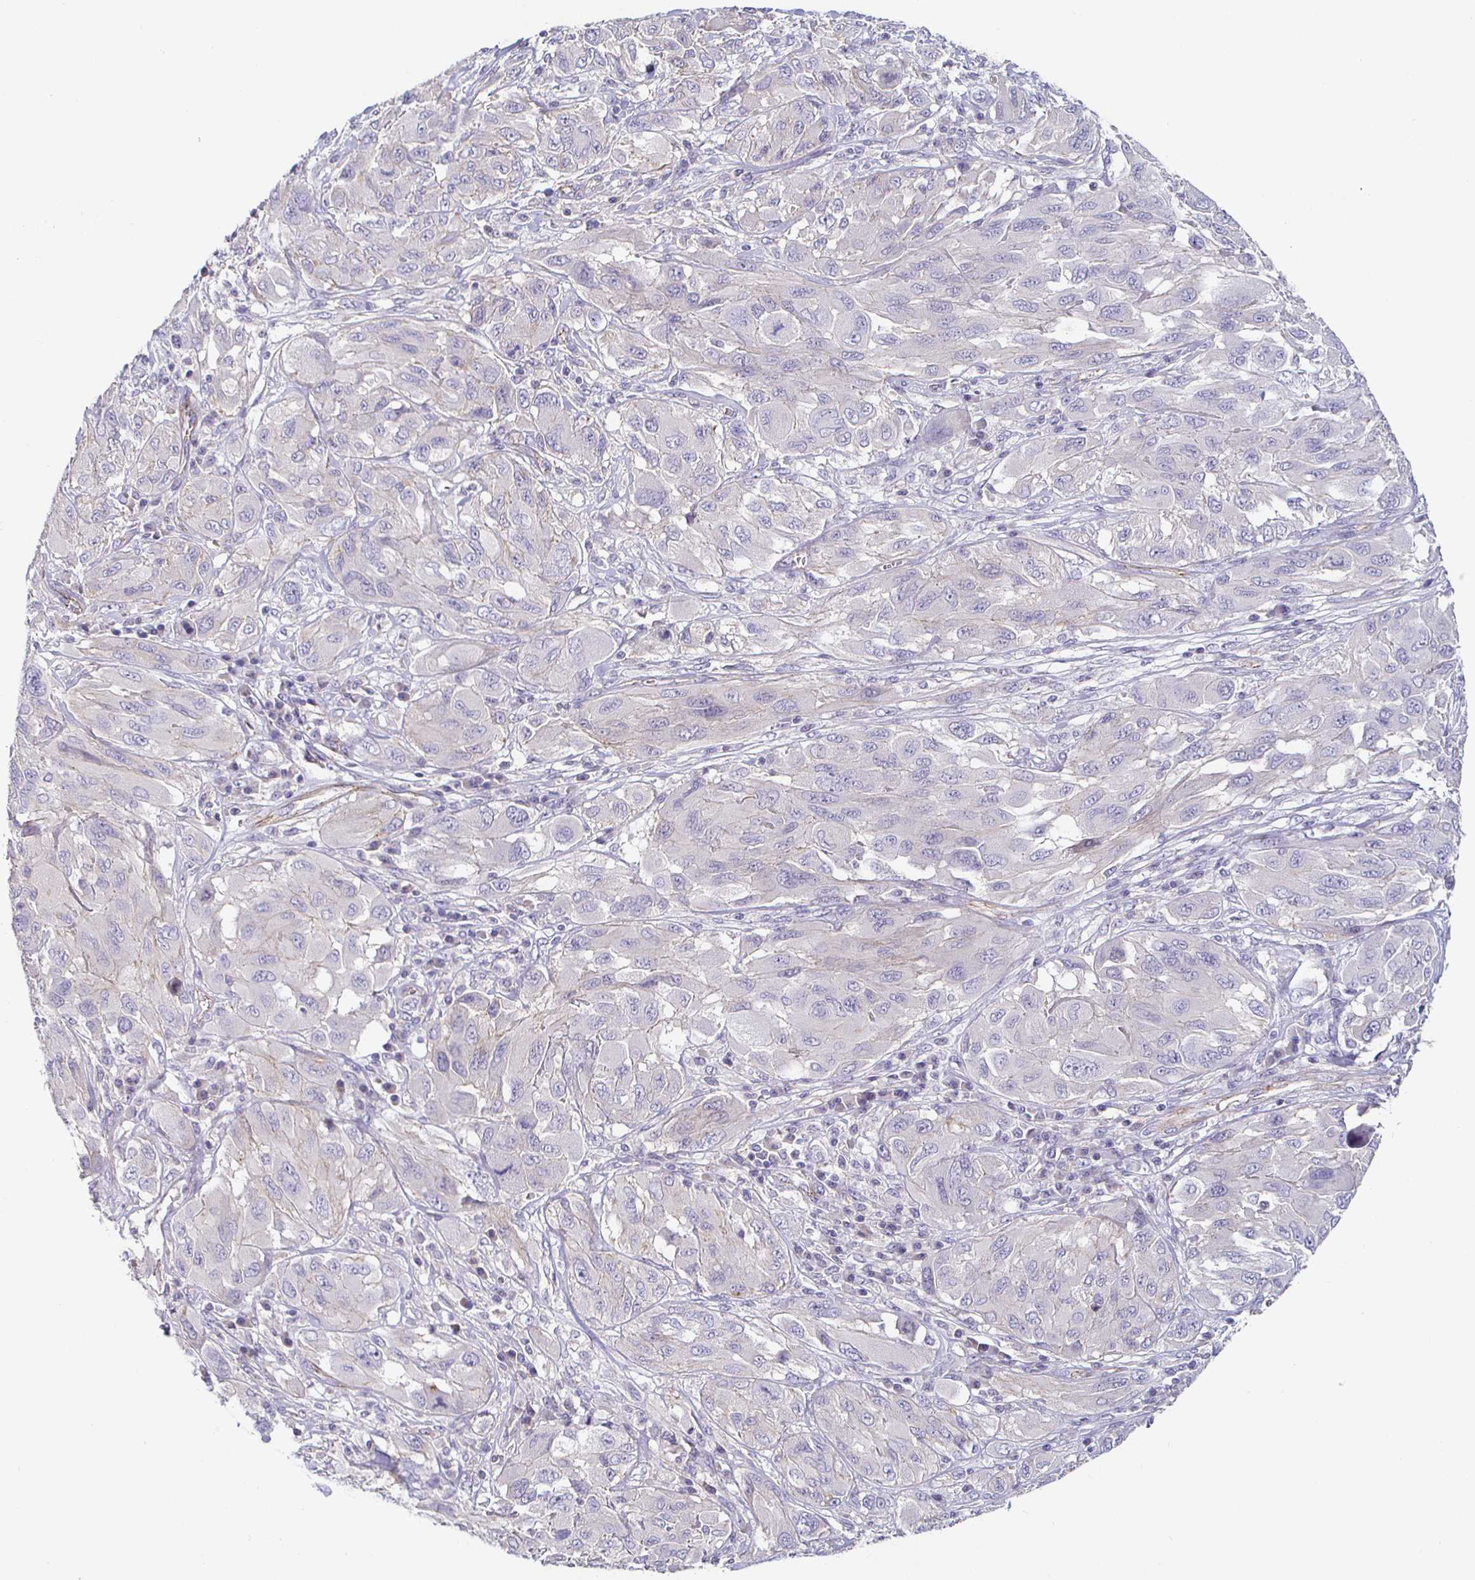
{"staining": {"intensity": "negative", "quantity": "none", "location": "none"}, "tissue": "melanoma", "cell_type": "Tumor cells", "image_type": "cancer", "snomed": [{"axis": "morphology", "description": "Malignant melanoma, NOS"}, {"axis": "topography", "description": "Skin"}], "caption": "Tumor cells are negative for protein expression in human melanoma. Nuclei are stained in blue.", "gene": "PIWIL3", "patient": {"sex": "female", "age": 91}}